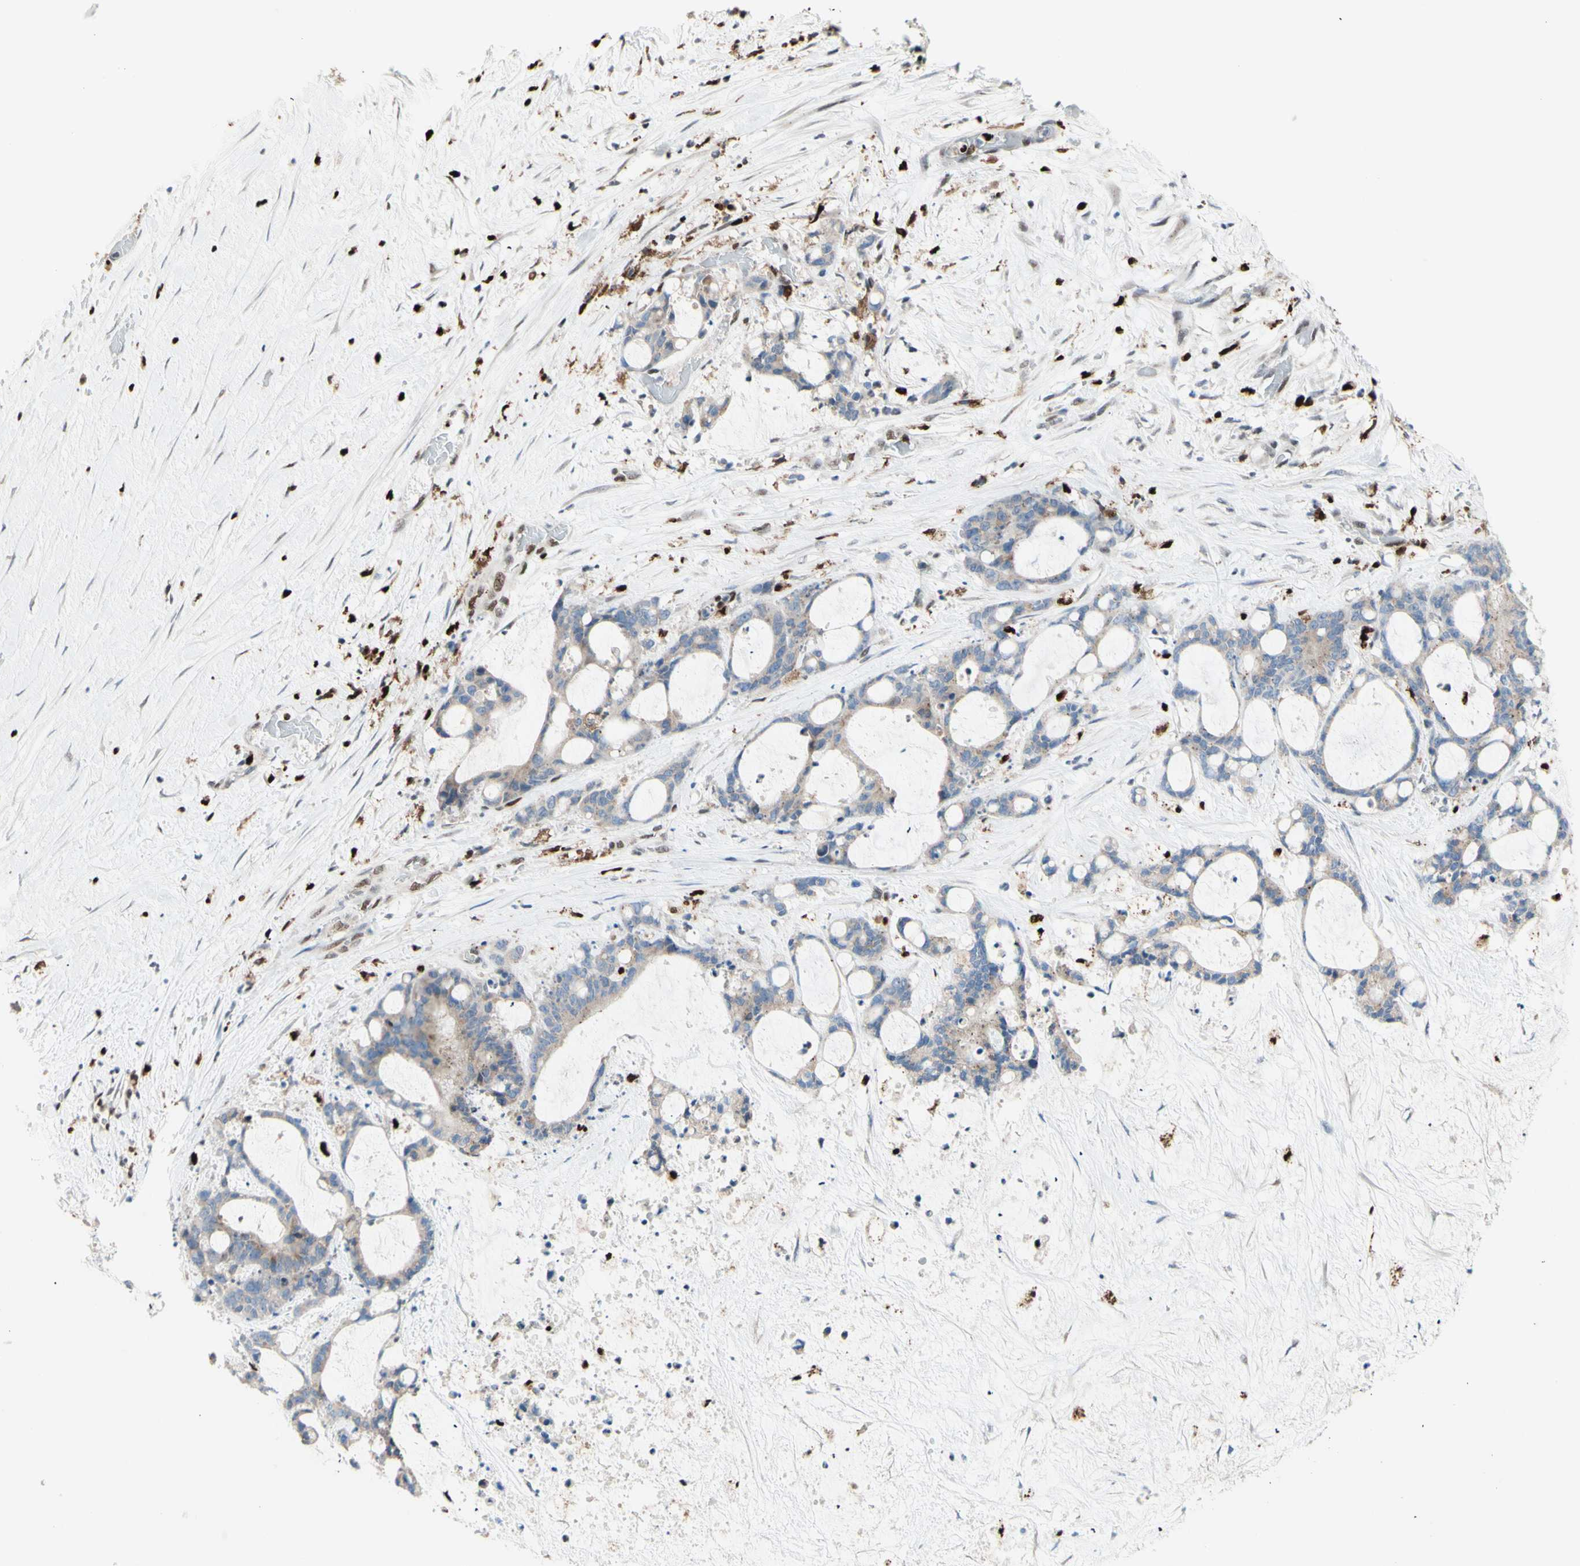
{"staining": {"intensity": "weak", "quantity": ">75%", "location": "cytoplasmic/membranous"}, "tissue": "liver cancer", "cell_type": "Tumor cells", "image_type": "cancer", "snomed": [{"axis": "morphology", "description": "Cholangiocarcinoma"}, {"axis": "topography", "description": "Liver"}], "caption": "Liver cholangiocarcinoma tissue reveals weak cytoplasmic/membranous staining in about >75% of tumor cells", "gene": "EED", "patient": {"sex": "female", "age": 73}}